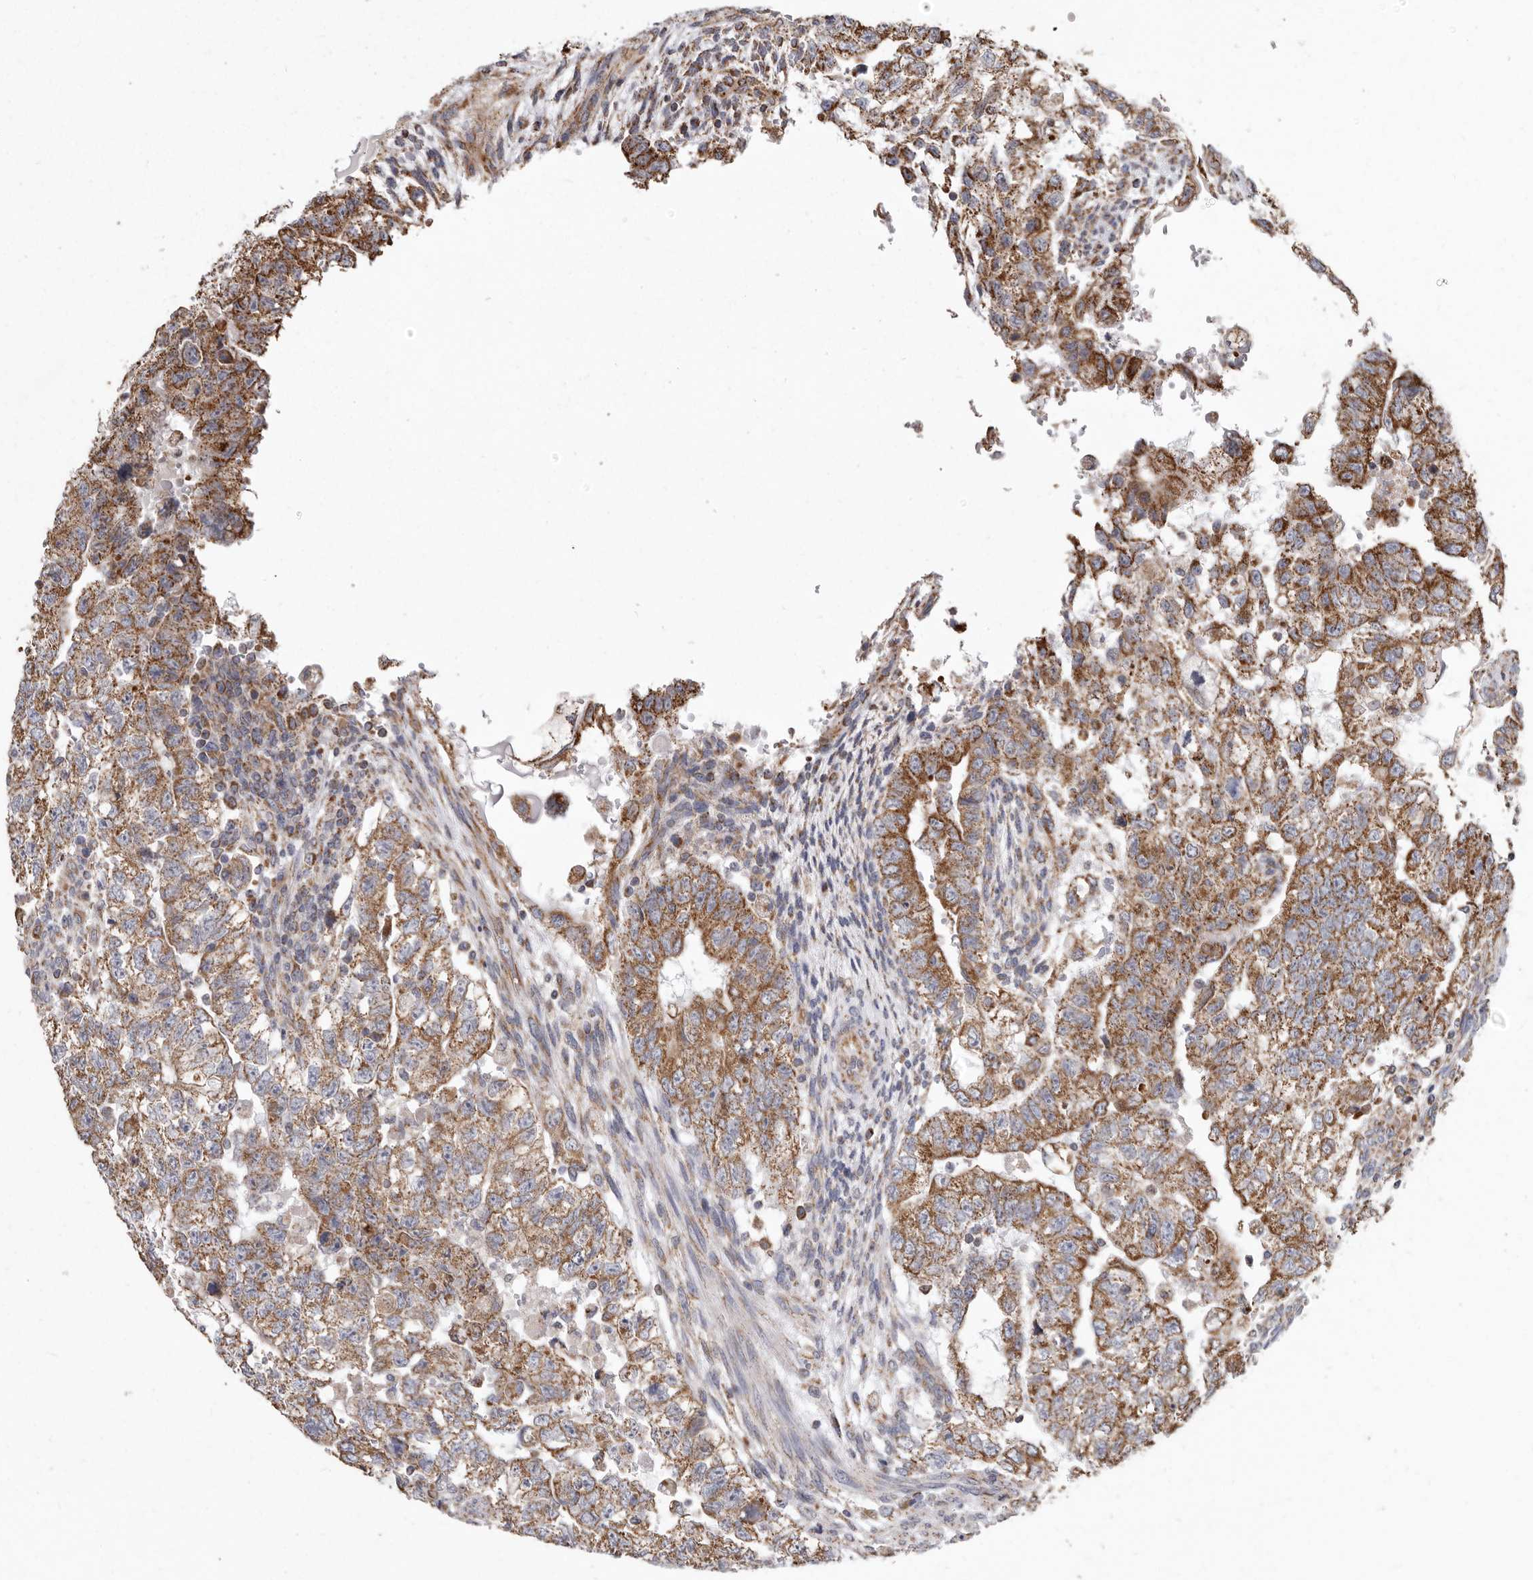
{"staining": {"intensity": "moderate", "quantity": ">75%", "location": "cytoplasmic/membranous"}, "tissue": "testis cancer", "cell_type": "Tumor cells", "image_type": "cancer", "snomed": [{"axis": "morphology", "description": "Carcinoma, Embryonal, NOS"}, {"axis": "topography", "description": "Testis"}], "caption": "Immunohistochemistry (IHC) of embryonal carcinoma (testis) reveals medium levels of moderate cytoplasmic/membranous staining in about >75% of tumor cells.", "gene": "CDK5RAP3", "patient": {"sex": "male", "age": 37}}